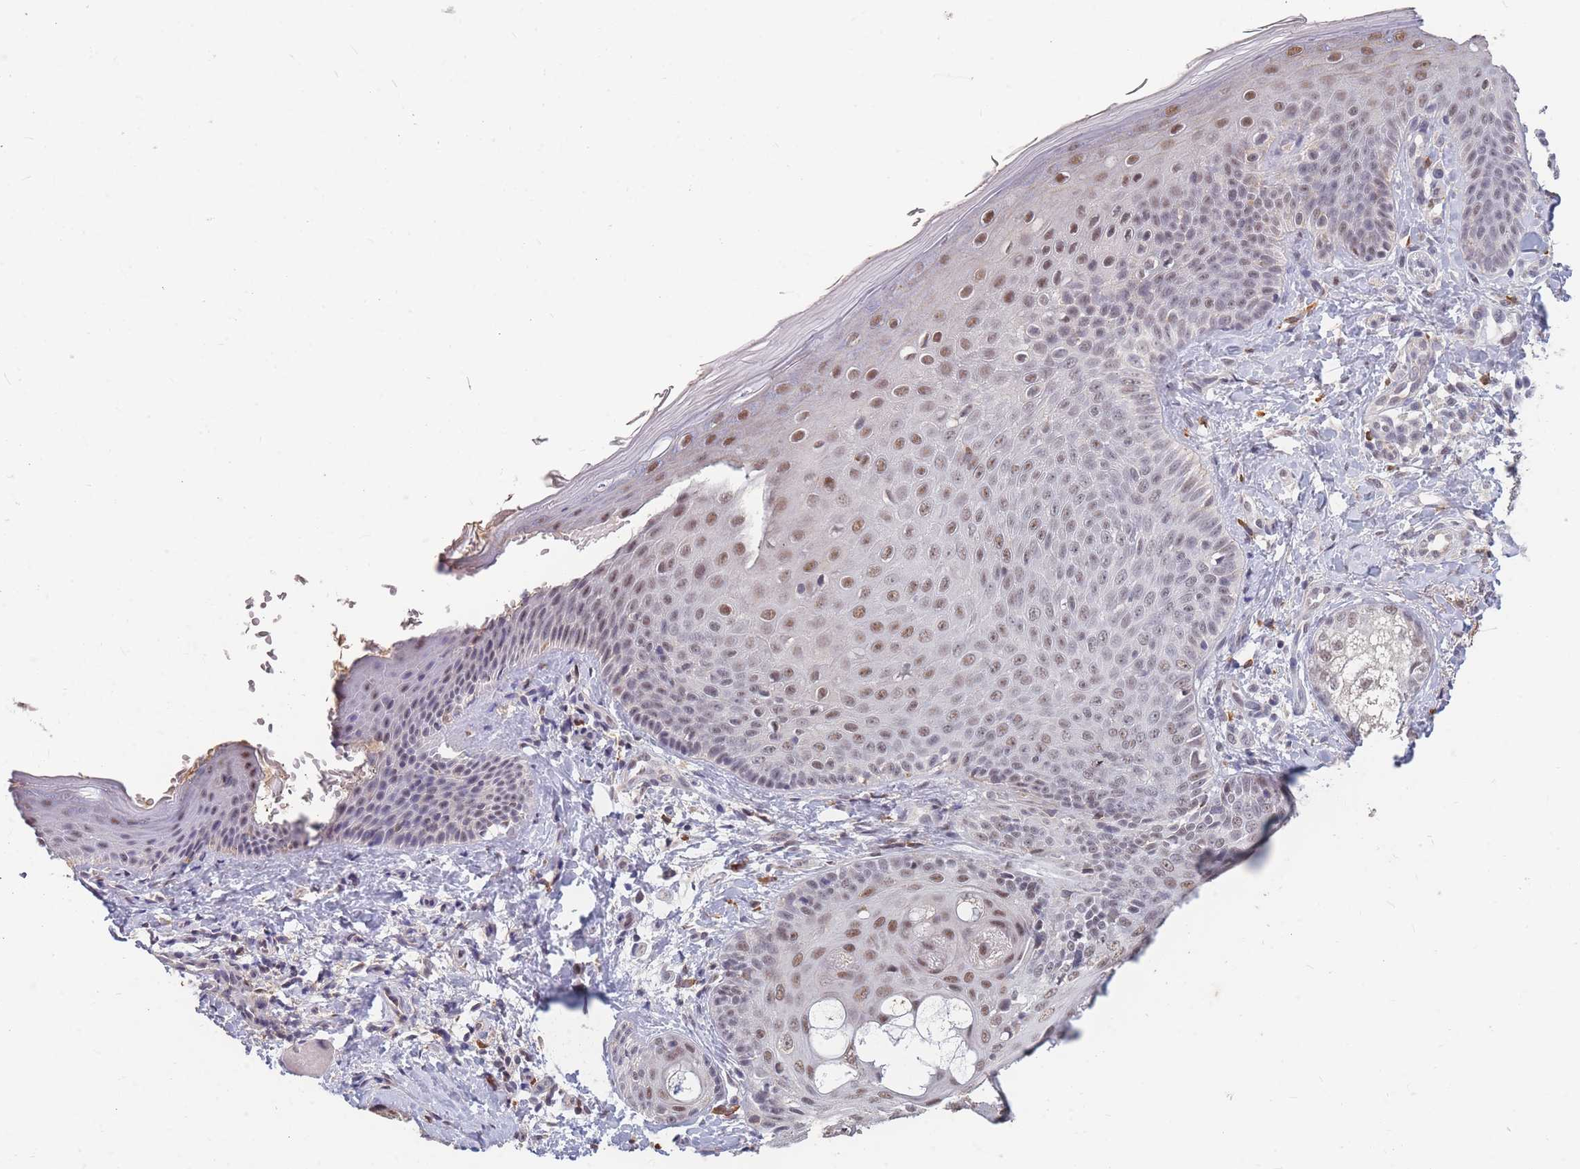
{"staining": {"intensity": "moderate", "quantity": "25%-75%", "location": "nuclear"}, "tissue": "skin", "cell_type": "Fibroblasts", "image_type": "normal", "snomed": [{"axis": "morphology", "description": "Normal tissue, NOS"}, {"axis": "topography", "description": "Skin"}], "caption": "Immunohistochemistry (IHC) (DAB) staining of unremarkable human skin reveals moderate nuclear protein positivity in approximately 25%-75% of fibroblasts. The staining is performed using DAB (3,3'-diaminobenzidine) brown chromogen to label protein expression. The nuclei are counter-stained blue using hematoxylin.", "gene": "SNRPA1", "patient": {"sex": "male", "age": 57}}